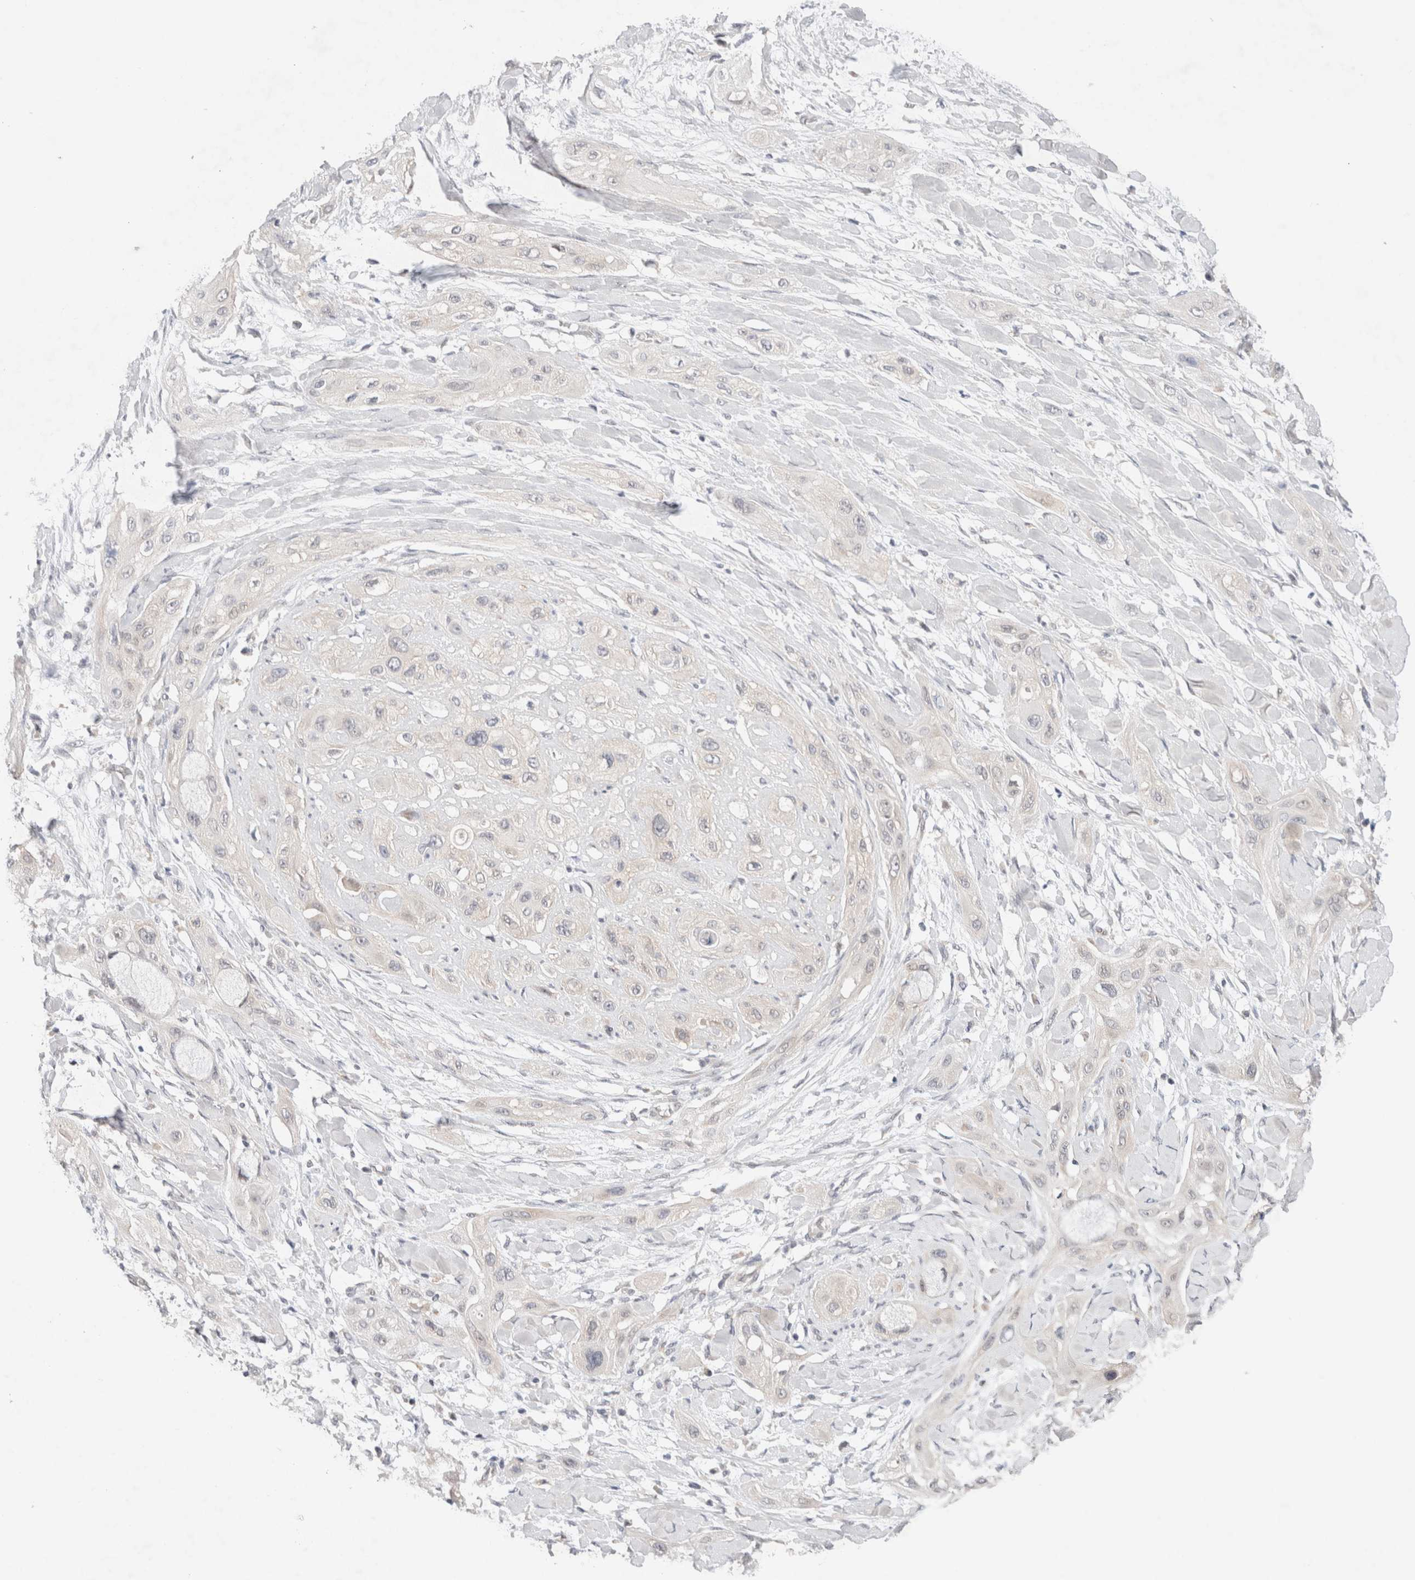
{"staining": {"intensity": "negative", "quantity": "none", "location": "none"}, "tissue": "lung cancer", "cell_type": "Tumor cells", "image_type": "cancer", "snomed": [{"axis": "morphology", "description": "Squamous cell carcinoma, NOS"}, {"axis": "topography", "description": "Lung"}], "caption": "Immunohistochemistry of squamous cell carcinoma (lung) shows no expression in tumor cells. (DAB (3,3'-diaminobenzidine) IHC with hematoxylin counter stain).", "gene": "ERI3", "patient": {"sex": "female", "age": 47}}